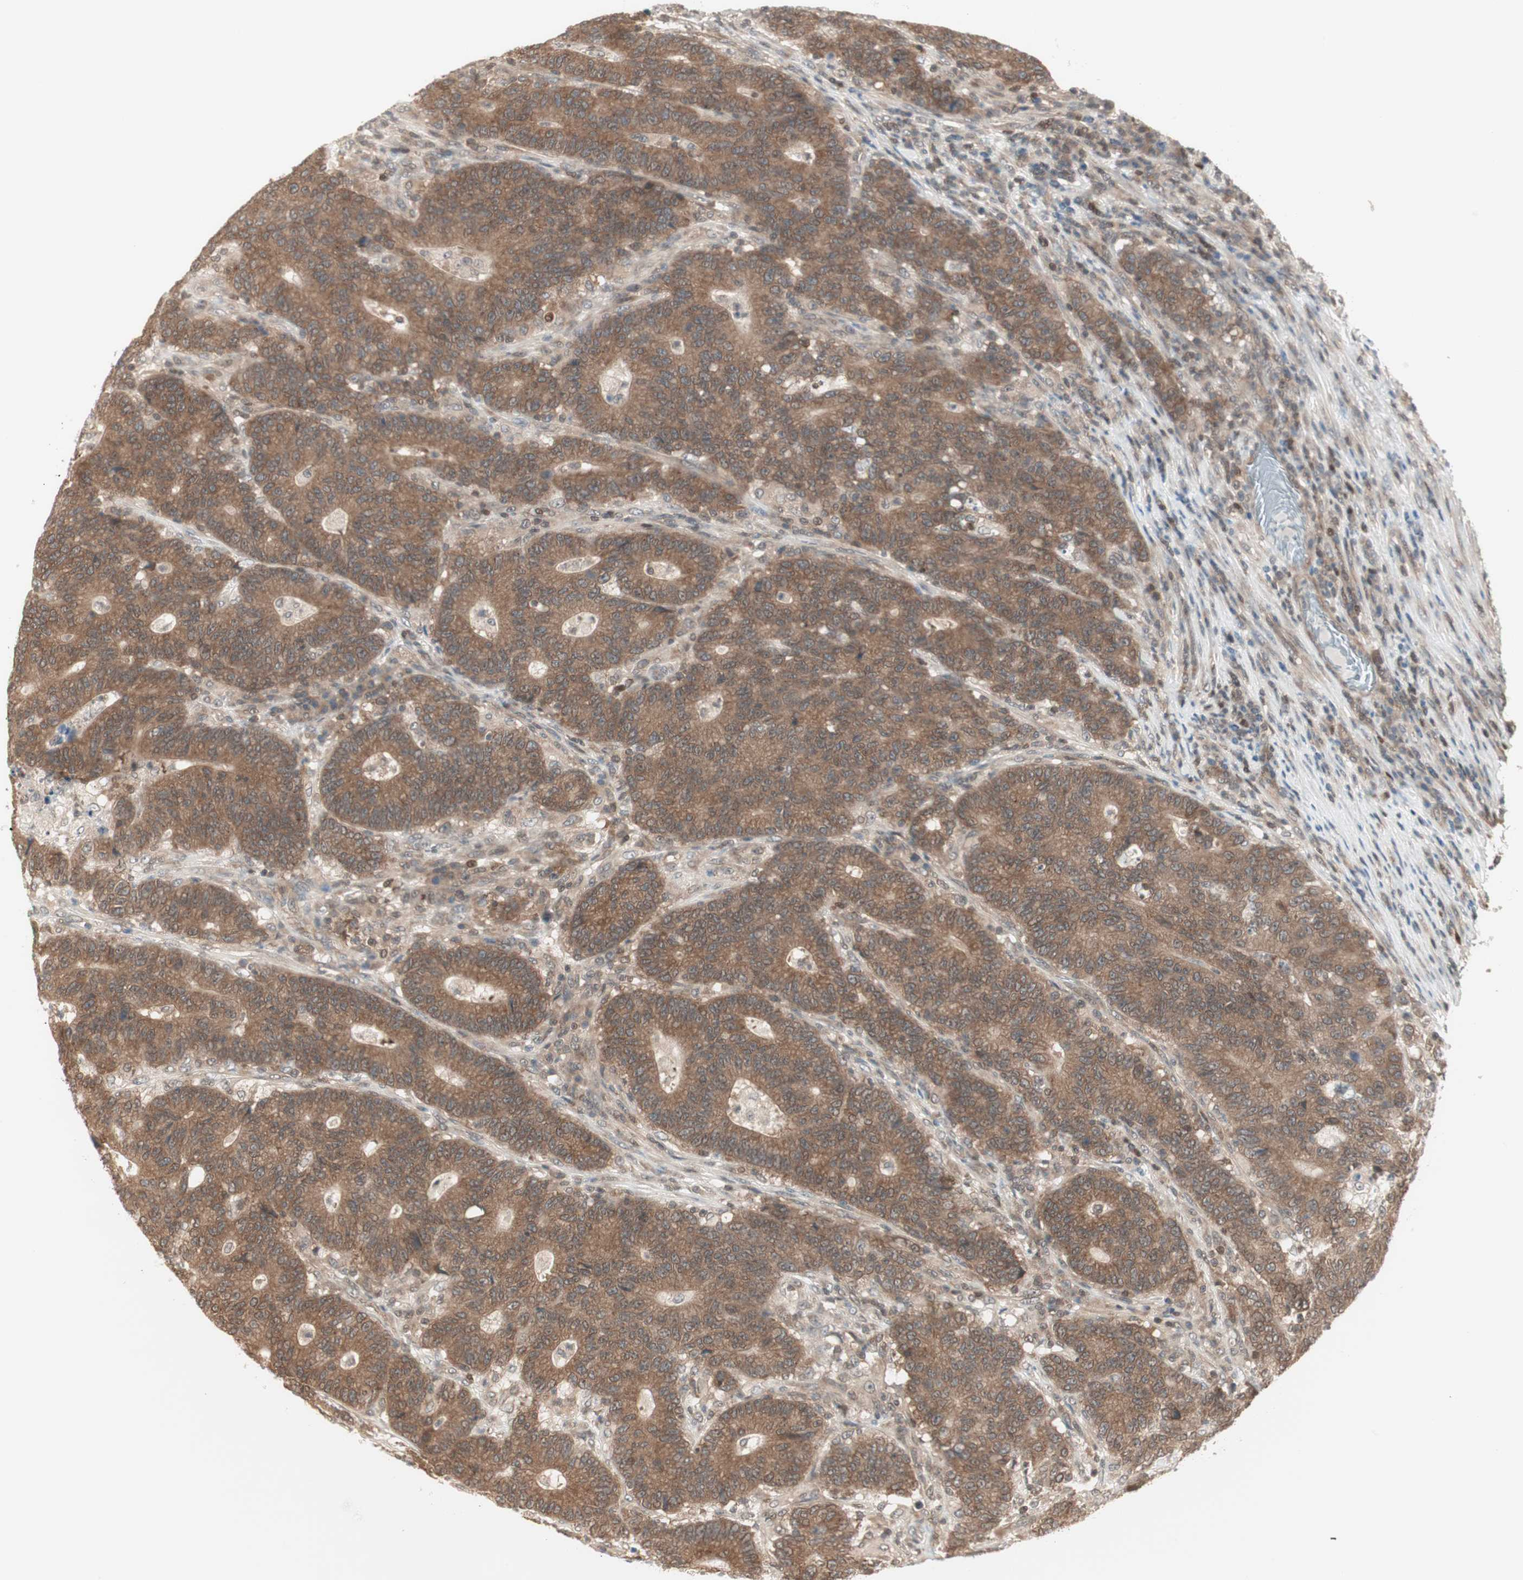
{"staining": {"intensity": "moderate", "quantity": ">75%", "location": "cytoplasmic/membranous"}, "tissue": "colorectal cancer", "cell_type": "Tumor cells", "image_type": "cancer", "snomed": [{"axis": "morphology", "description": "Normal tissue, NOS"}, {"axis": "morphology", "description": "Adenocarcinoma, NOS"}, {"axis": "topography", "description": "Colon"}], "caption": "Immunohistochemistry (DAB (3,3'-diaminobenzidine)) staining of human adenocarcinoma (colorectal) displays moderate cytoplasmic/membranous protein expression in approximately >75% of tumor cells.", "gene": "UBE2I", "patient": {"sex": "female", "age": 75}}